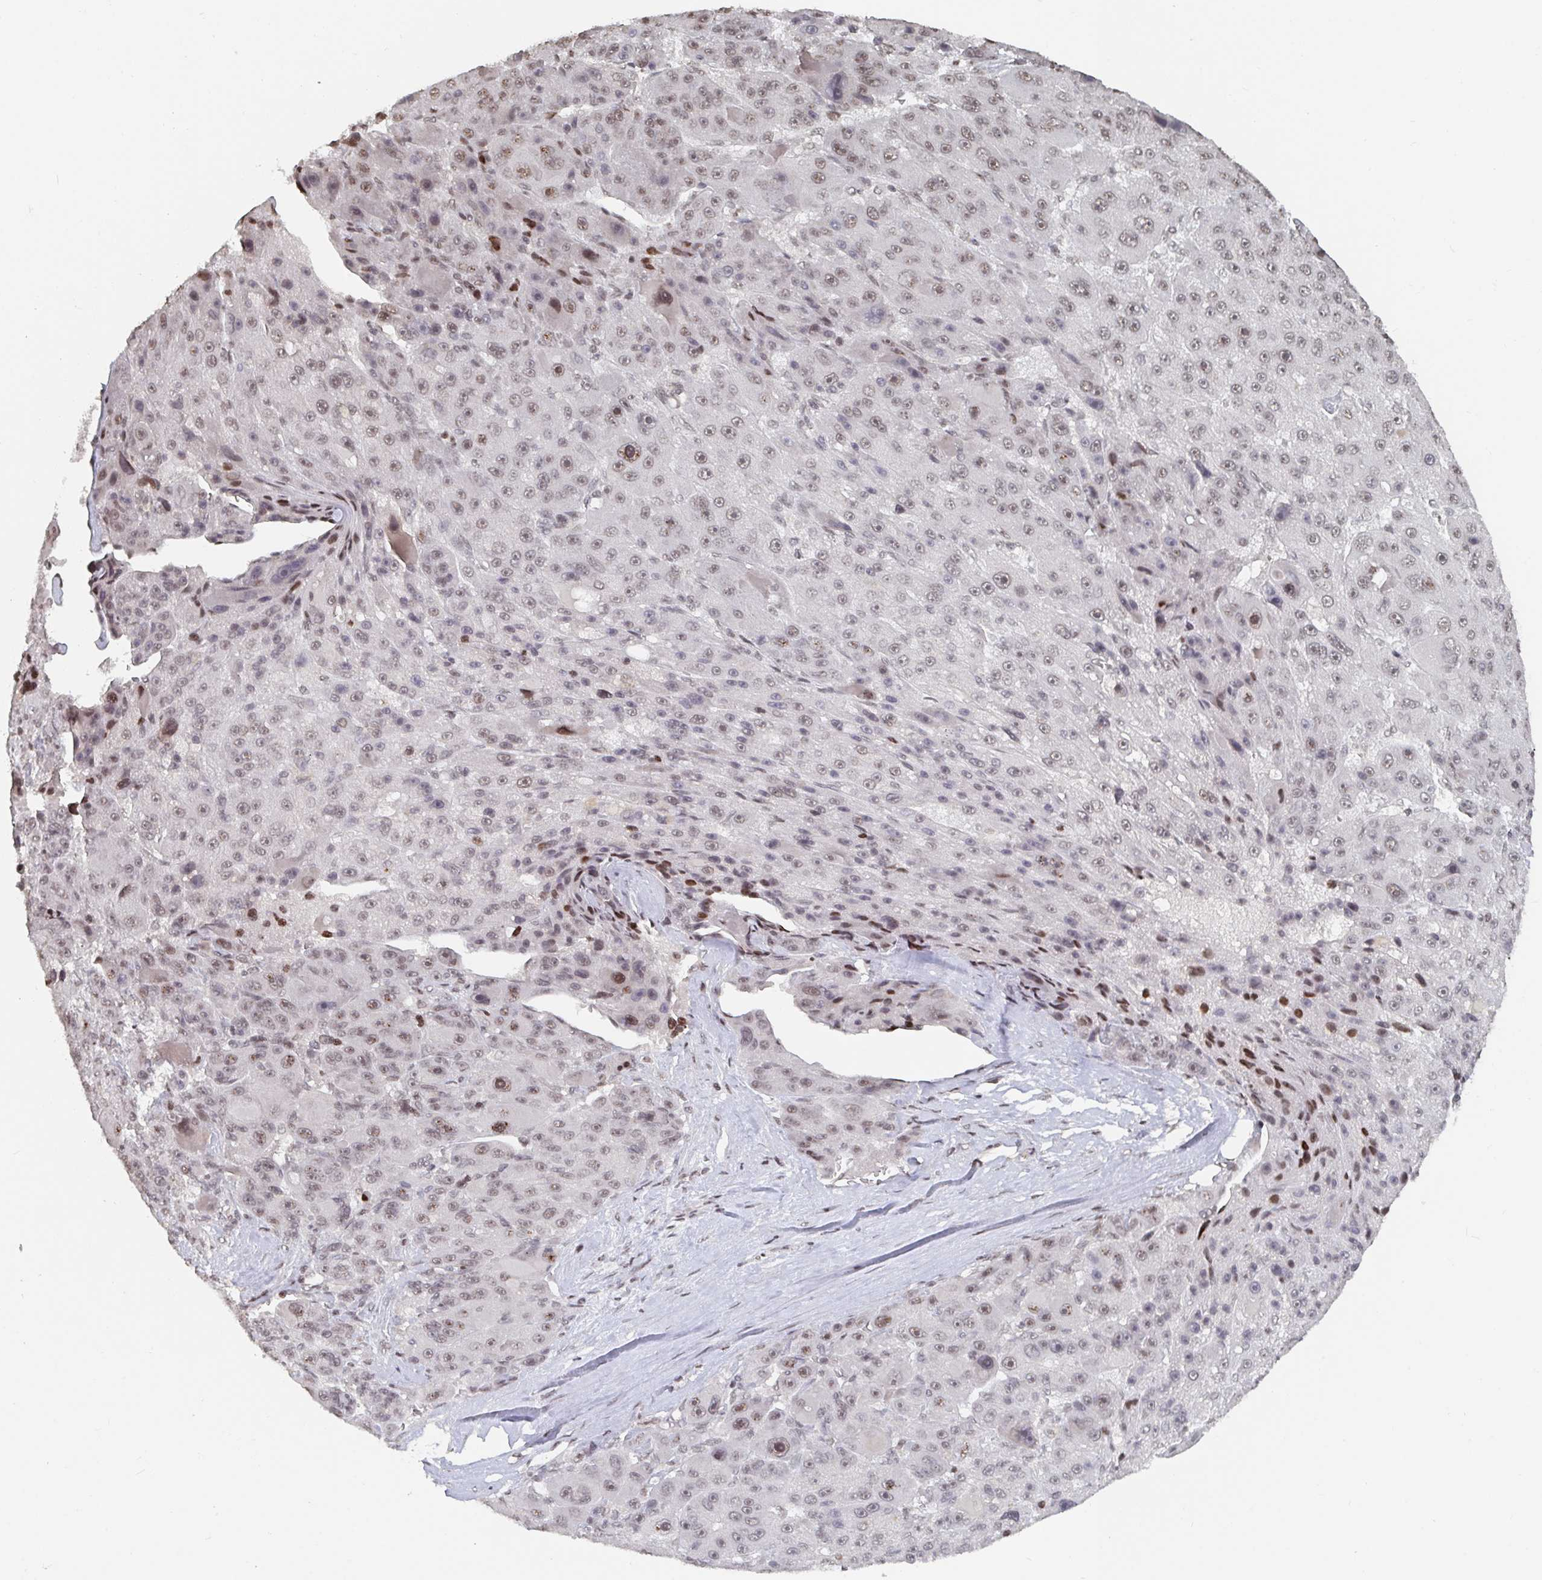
{"staining": {"intensity": "weak", "quantity": ">75%", "location": "nuclear"}, "tissue": "liver cancer", "cell_type": "Tumor cells", "image_type": "cancer", "snomed": [{"axis": "morphology", "description": "Carcinoma, Hepatocellular, NOS"}, {"axis": "topography", "description": "Liver"}], "caption": "Hepatocellular carcinoma (liver) stained for a protein exhibits weak nuclear positivity in tumor cells. (DAB IHC, brown staining for protein, blue staining for nuclei).", "gene": "ZDHHC12", "patient": {"sex": "male", "age": 76}}